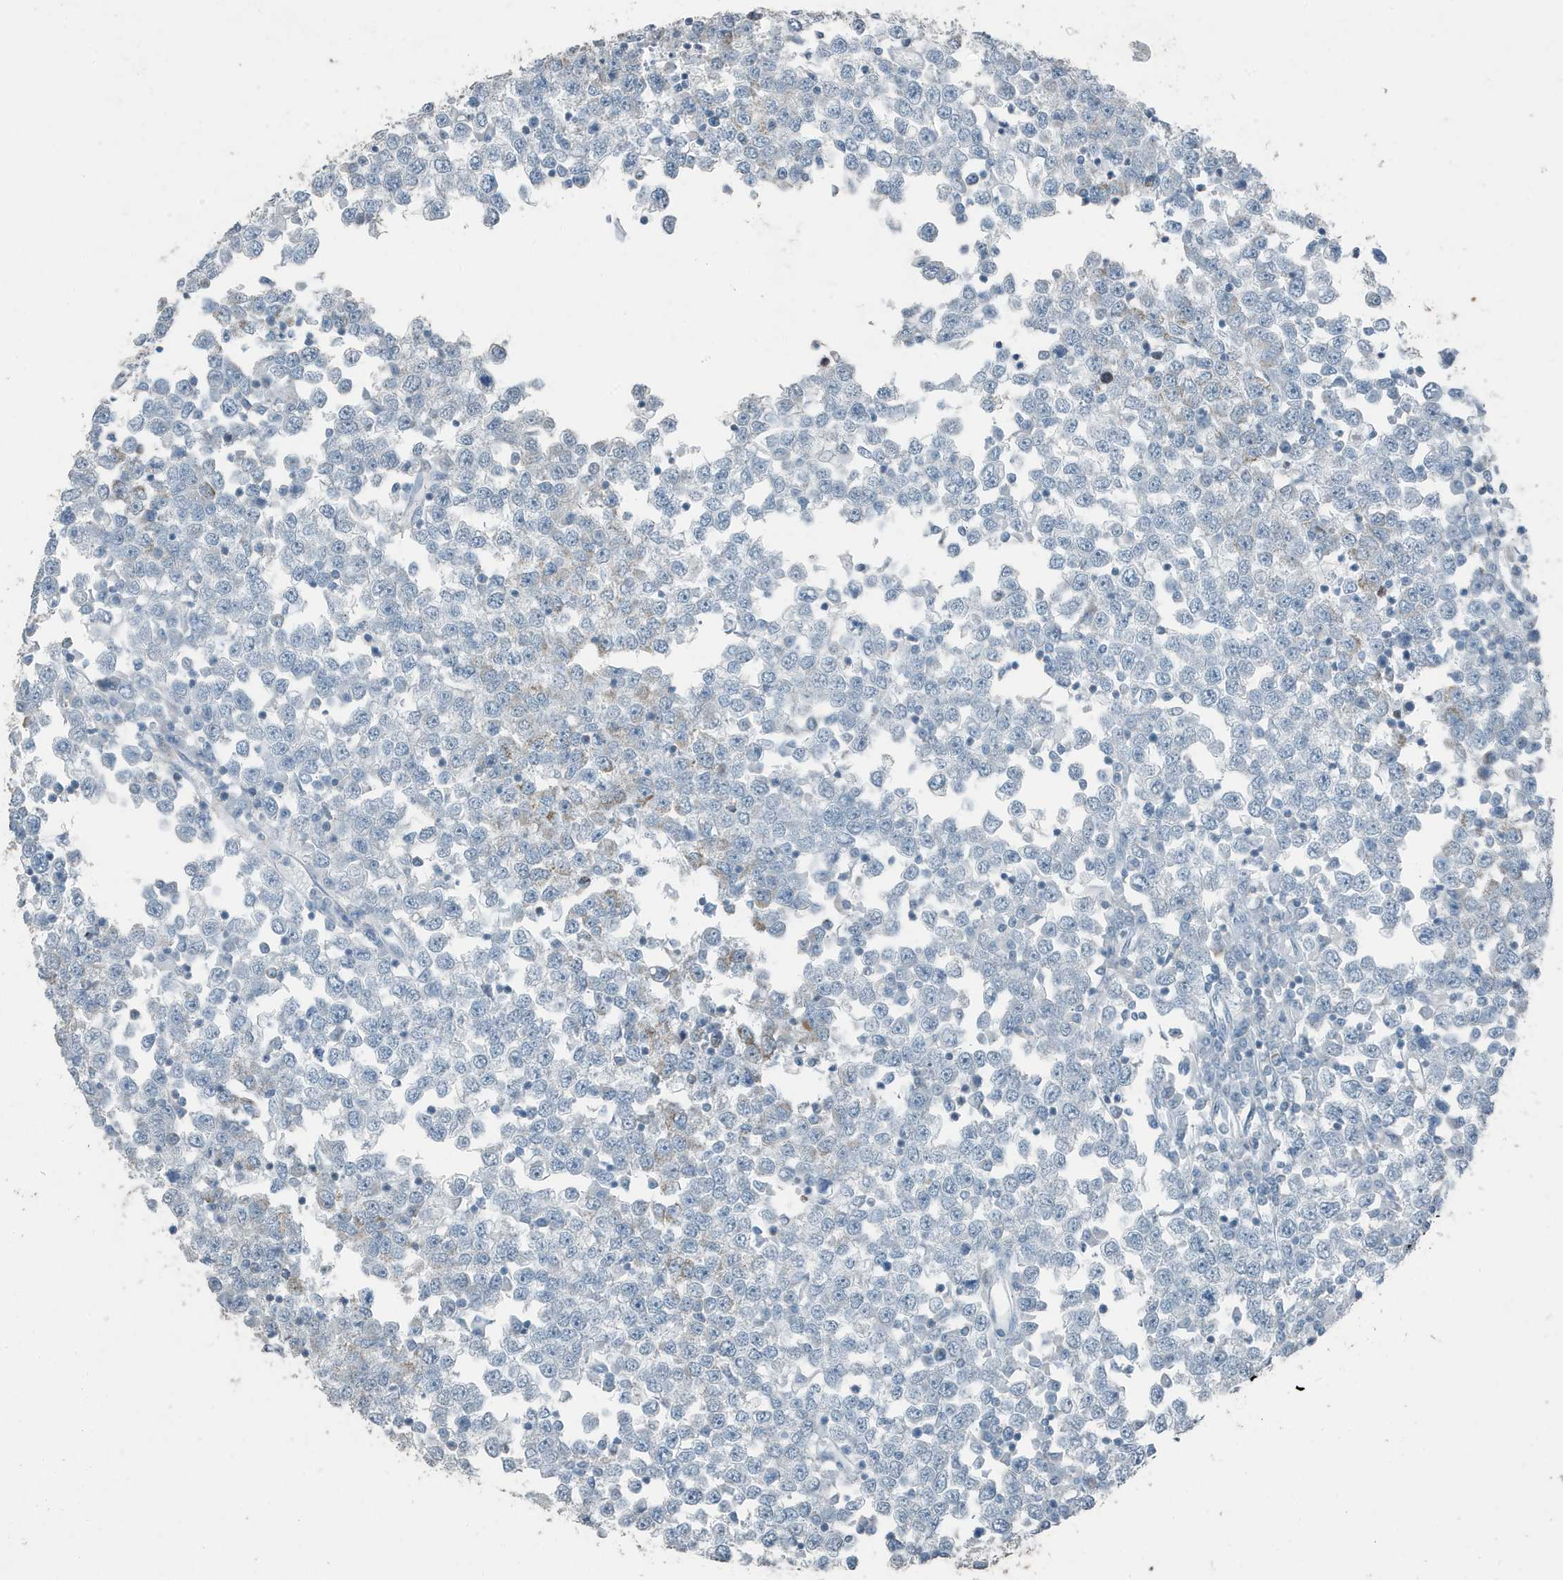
{"staining": {"intensity": "negative", "quantity": "none", "location": "none"}, "tissue": "testis cancer", "cell_type": "Tumor cells", "image_type": "cancer", "snomed": [{"axis": "morphology", "description": "Seminoma, NOS"}, {"axis": "topography", "description": "Testis"}], "caption": "This is a photomicrograph of IHC staining of testis cancer (seminoma), which shows no positivity in tumor cells.", "gene": "FAM162A", "patient": {"sex": "male", "age": 65}}